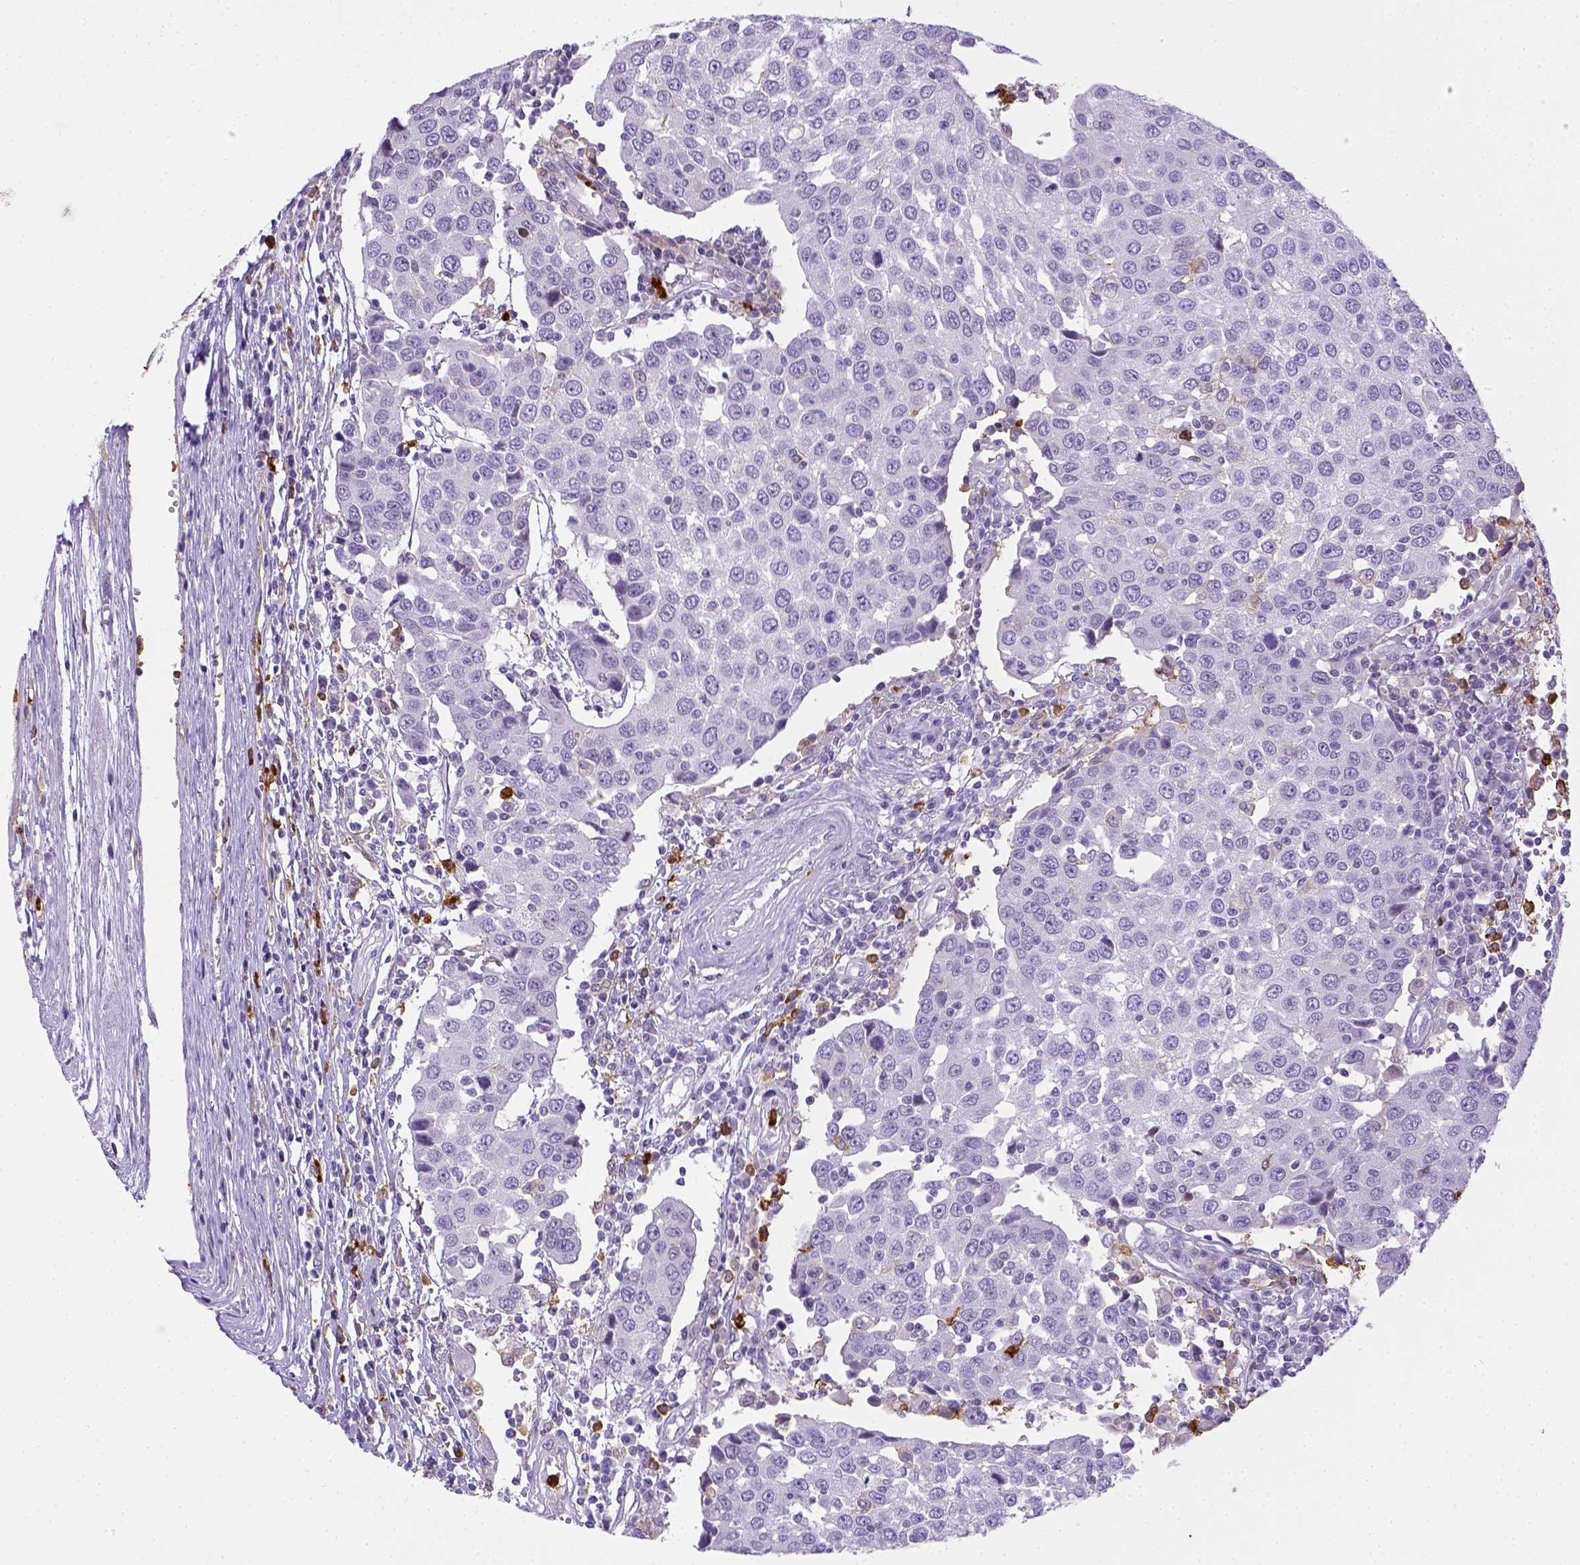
{"staining": {"intensity": "negative", "quantity": "none", "location": "none"}, "tissue": "urothelial cancer", "cell_type": "Tumor cells", "image_type": "cancer", "snomed": [{"axis": "morphology", "description": "Urothelial carcinoma, High grade"}, {"axis": "topography", "description": "Urinary bladder"}], "caption": "Human urothelial cancer stained for a protein using immunohistochemistry exhibits no staining in tumor cells.", "gene": "ITGAM", "patient": {"sex": "female", "age": 85}}